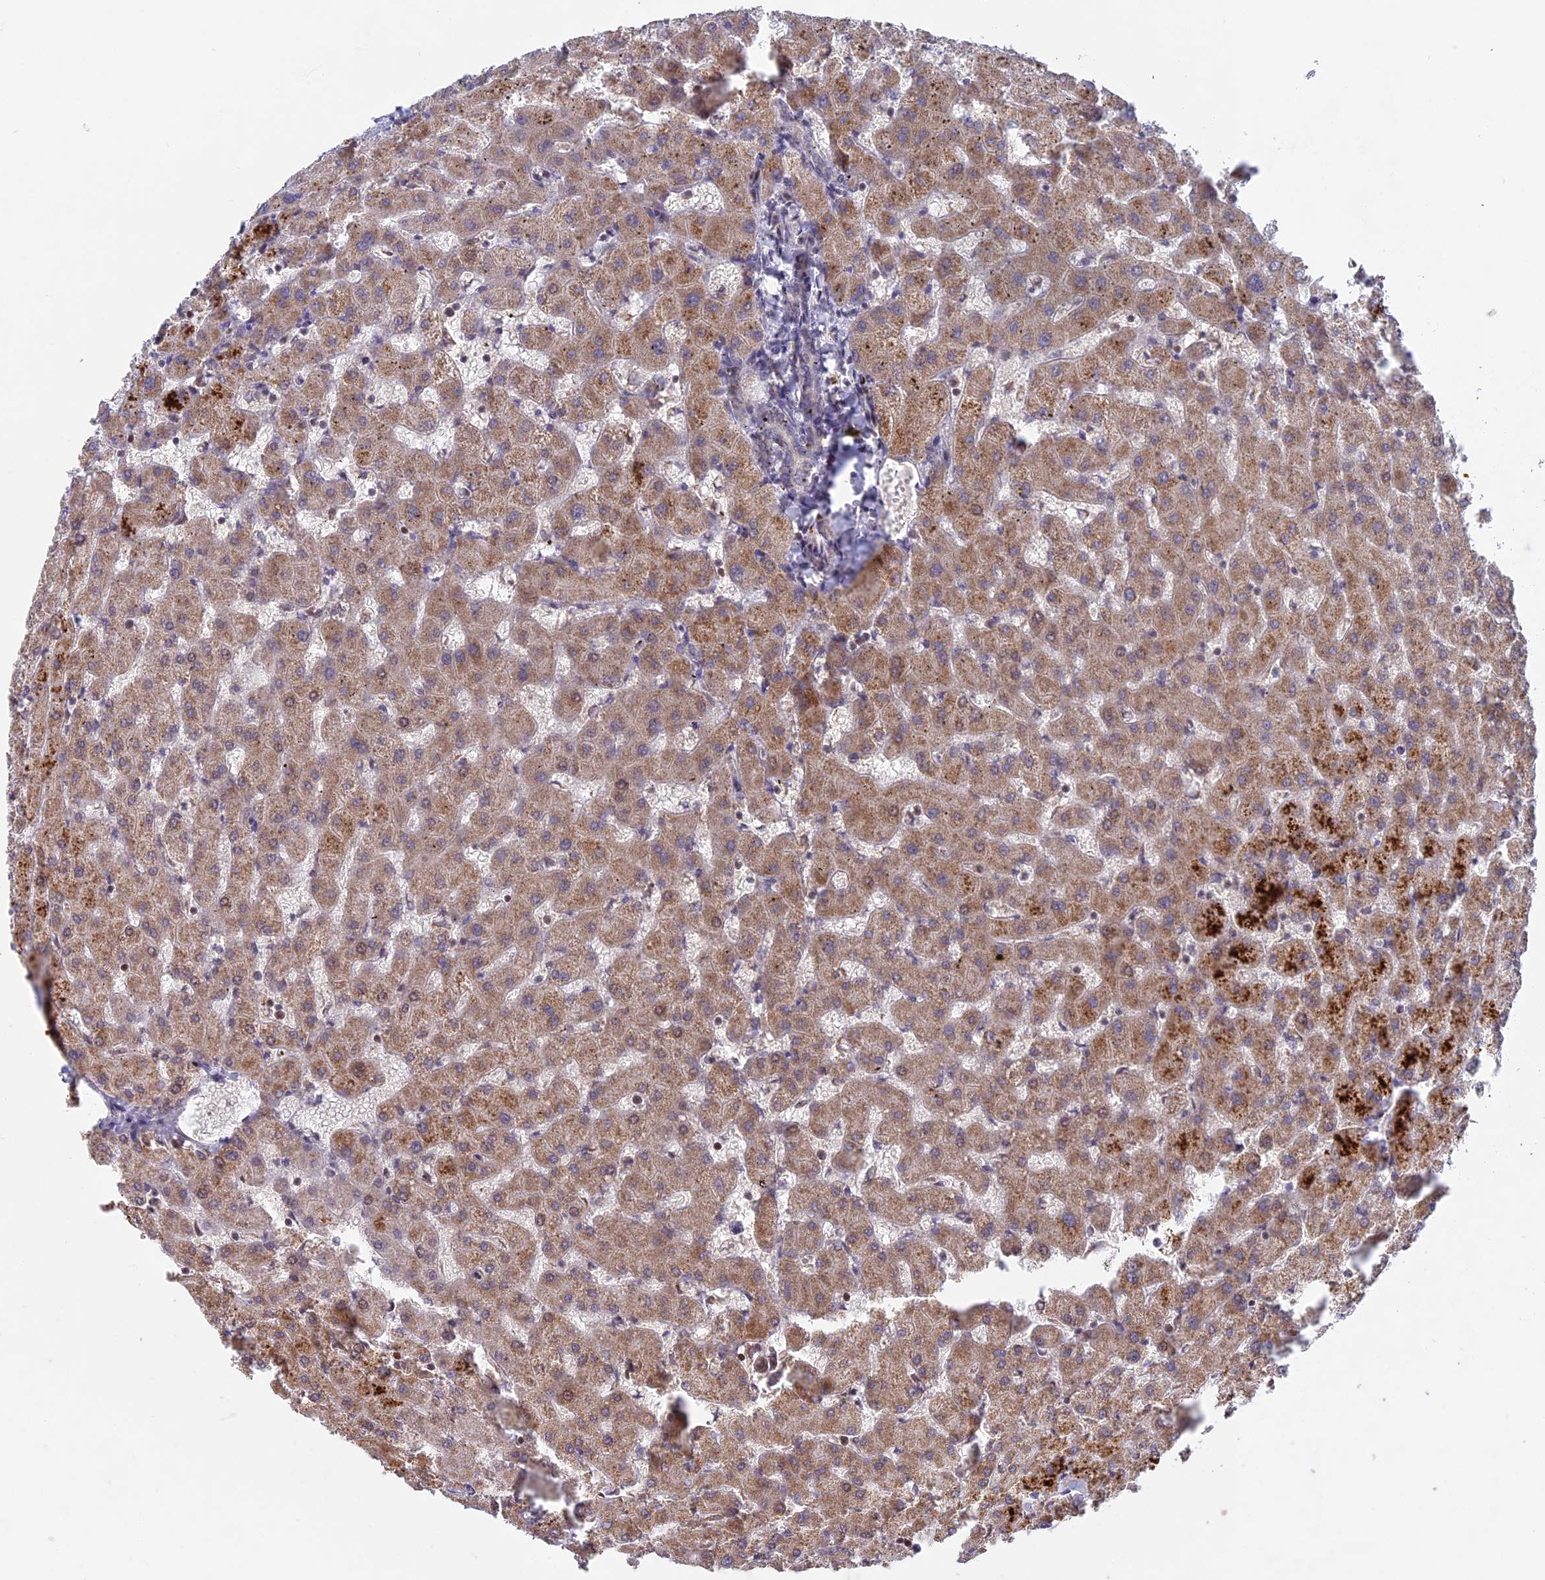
{"staining": {"intensity": "weak", "quantity": "<25%", "location": "cytoplasmic/membranous"}, "tissue": "liver", "cell_type": "Cholangiocytes", "image_type": "normal", "snomed": [{"axis": "morphology", "description": "Normal tissue, NOS"}, {"axis": "topography", "description": "Liver"}], "caption": "The micrograph shows no staining of cholangiocytes in normal liver.", "gene": "MPV17L", "patient": {"sex": "female", "age": 63}}